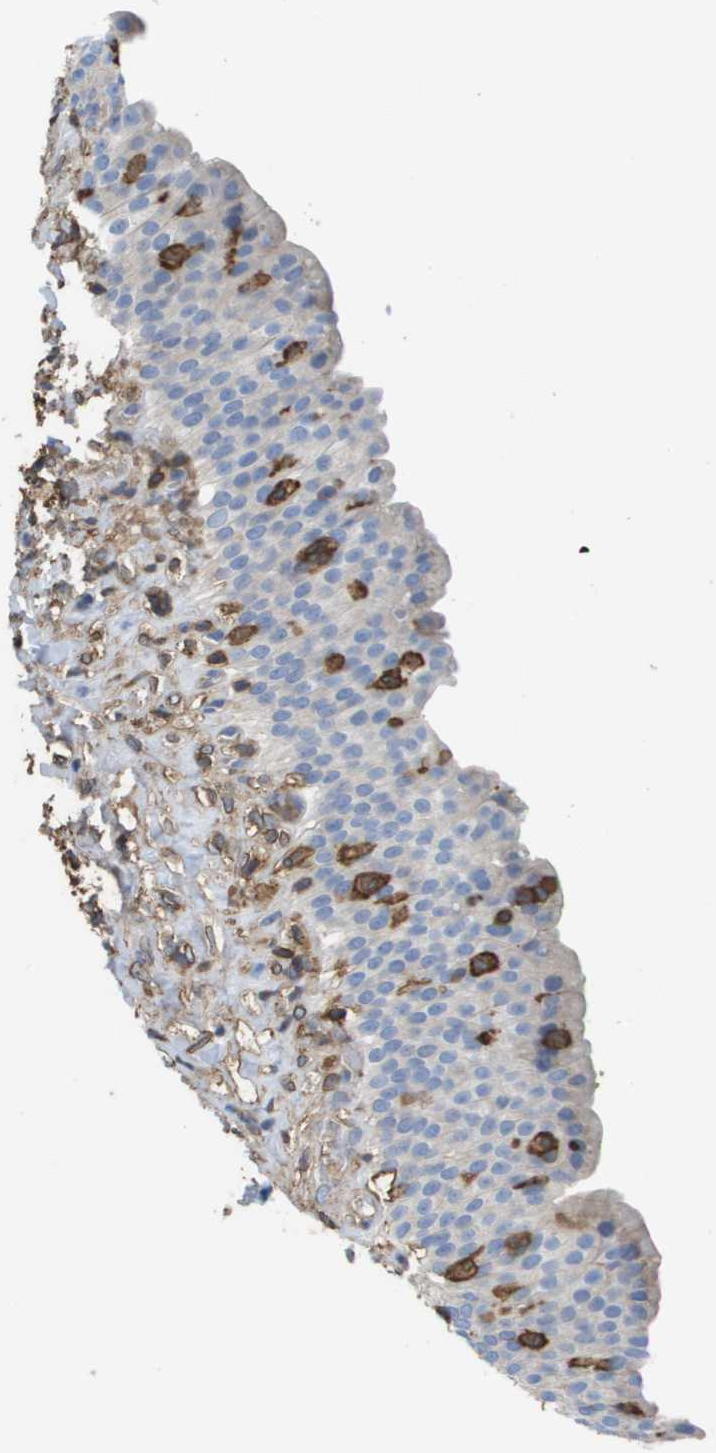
{"staining": {"intensity": "negative", "quantity": "none", "location": "none"}, "tissue": "urinary bladder", "cell_type": "Urothelial cells", "image_type": "normal", "snomed": [{"axis": "morphology", "description": "Normal tissue, NOS"}, {"axis": "topography", "description": "Urinary bladder"}], "caption": "Immunohistochemistry histopathology image of benign urinary bladder stained for a protein (brown), which reveals no staining in urothelial cells. (DAB IHC visualized using brightfield microscopy, high magnification).", "gene": "PASK", "patient": {"sex": "female", "age": 79}}